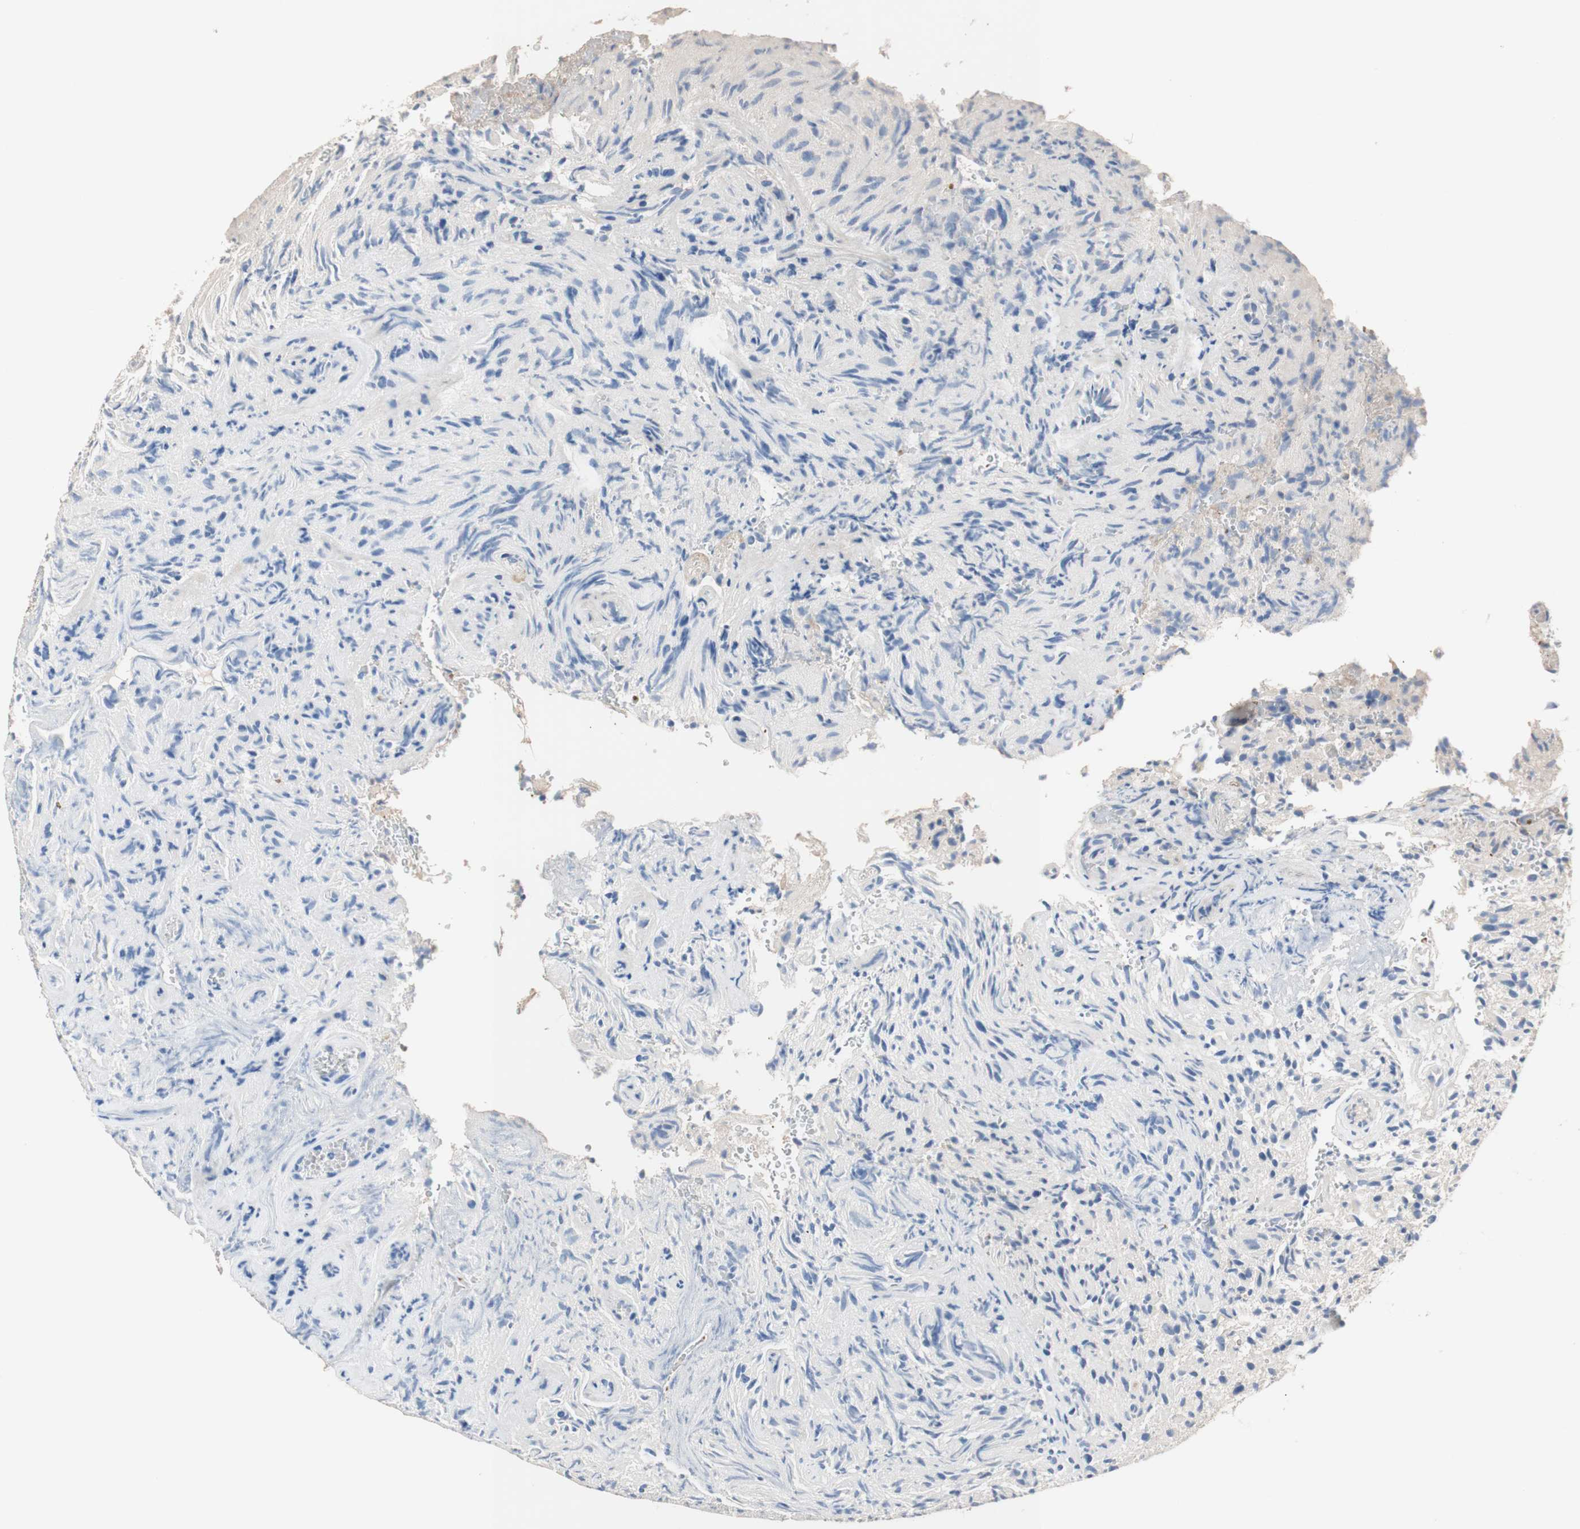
{"staining": {"intensity": "negative", "quantity": "none", "location": "none"}, "tissue": "glioma", "cell_type": "Tumor cells", "image_type": "cancer", "snomed": [{"axis": "morphology", "description": "Glioma, malignant, High grade"}, {"axis": "topography", "description": "Brain"}], "caption": "DAB (3,3'-diaminobenzidine) immunohistochemical staining of human high-grade glioma (malignant) demonstrates no significant positivity in tumor cells.", "gene": "CDON", "patient": {"sex": "male", "age": 71}}